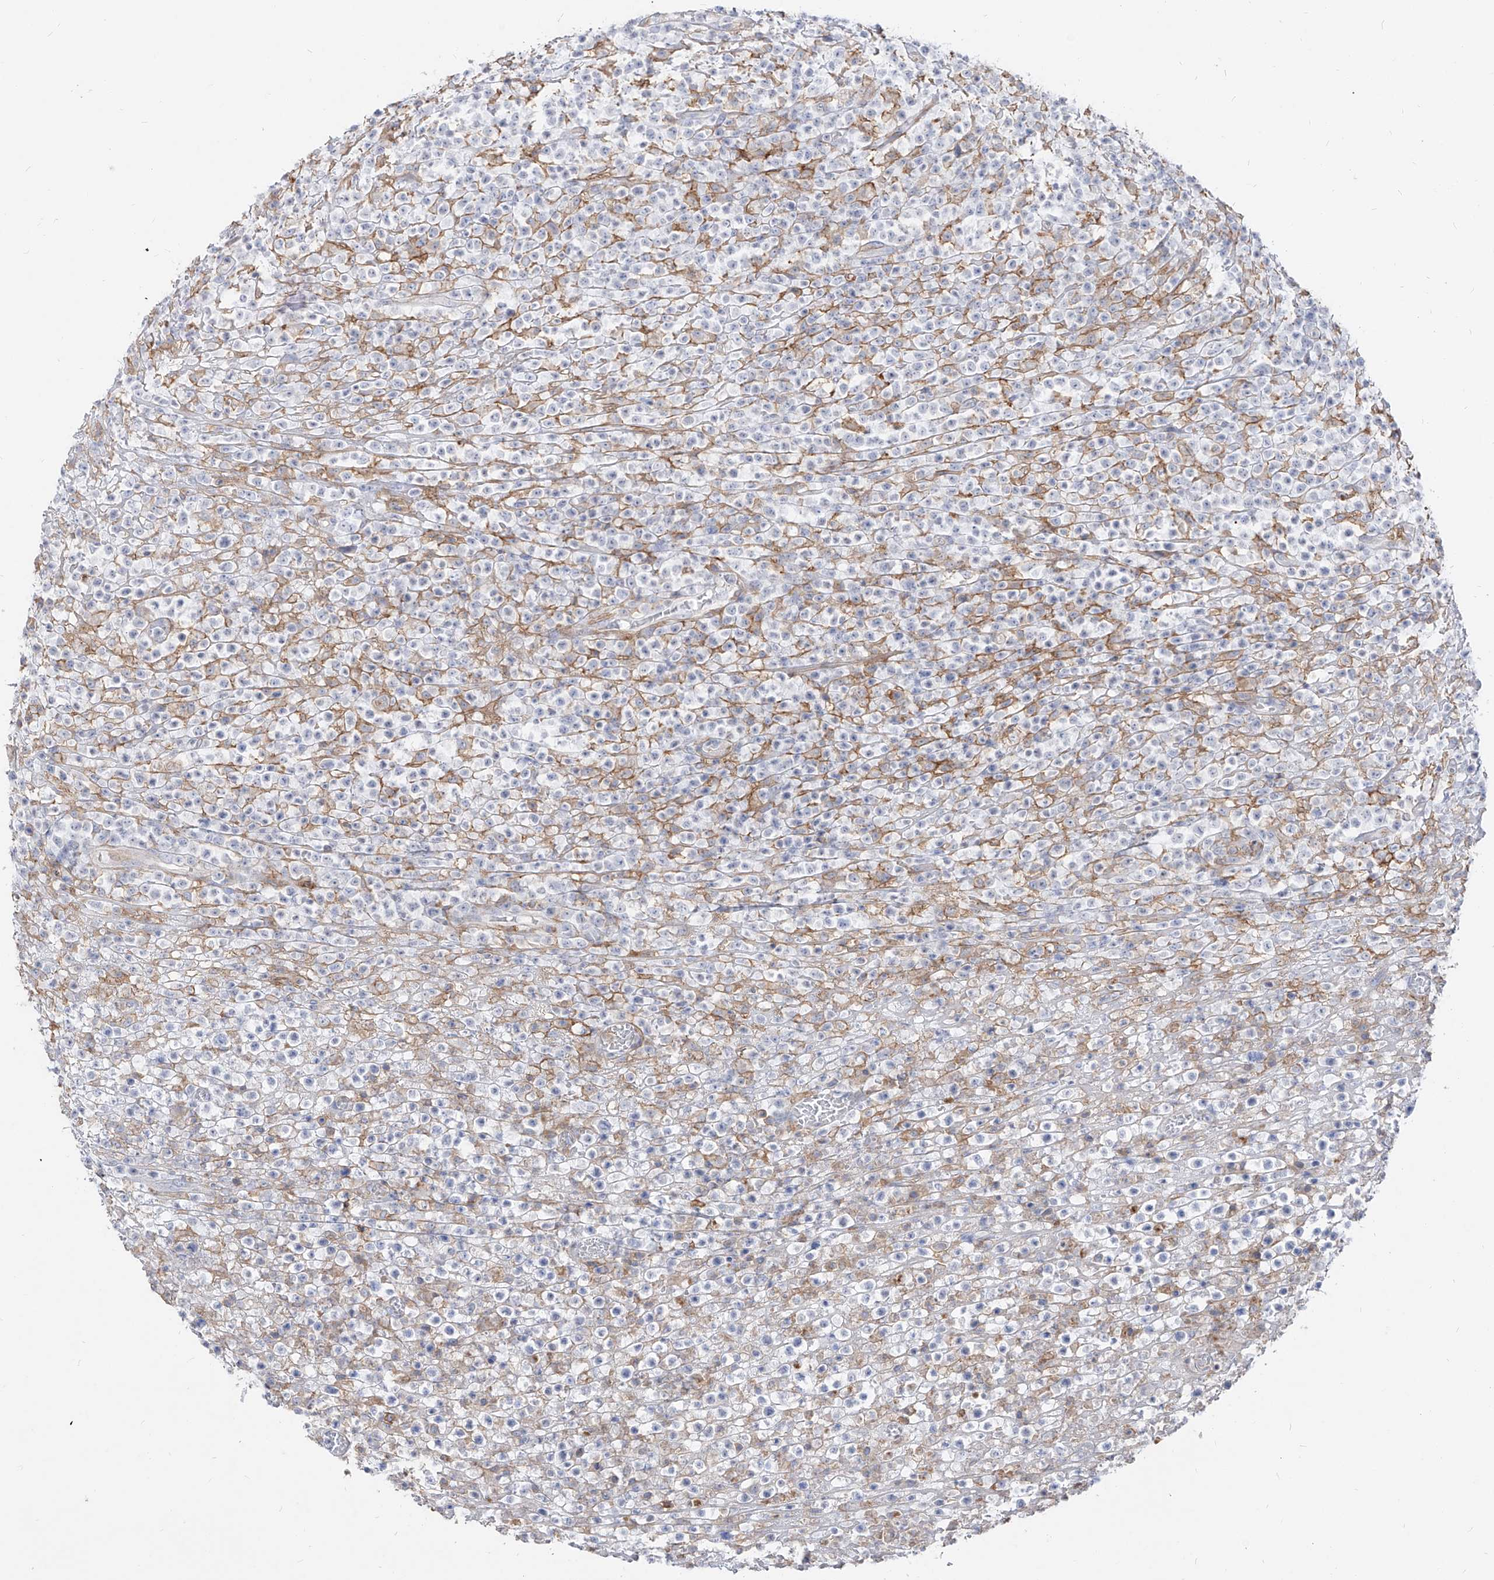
{"staining": {"intensity": "negative", "quantity": "none", "location": "none"}, "tissue": "lymphoma", "cell_type": "Tumor cells", "image_type": "cancer", "snomed": [{"axis": "morphology", "description": "Malignant lymphoma, non-Hodgkin's type, High grade"}, {"axis": "topography", "description": "Colon"}], "caption": "Immunohistochemistry (IHC) histopathology image of neoplastic tissue: malignant lymphoma, non-Hodgkin's type (high-grade) stained with DAB exhibits no significant protein staining in tumor cells. Brightfield microscopy of IHC stained with DAB (3,3'-diaminobenzidine) (brown) and hematoxylin (blue), captured at high magnification.", "gene": "RBFOX3", "patient": {"sex": "female", "age": 53}}